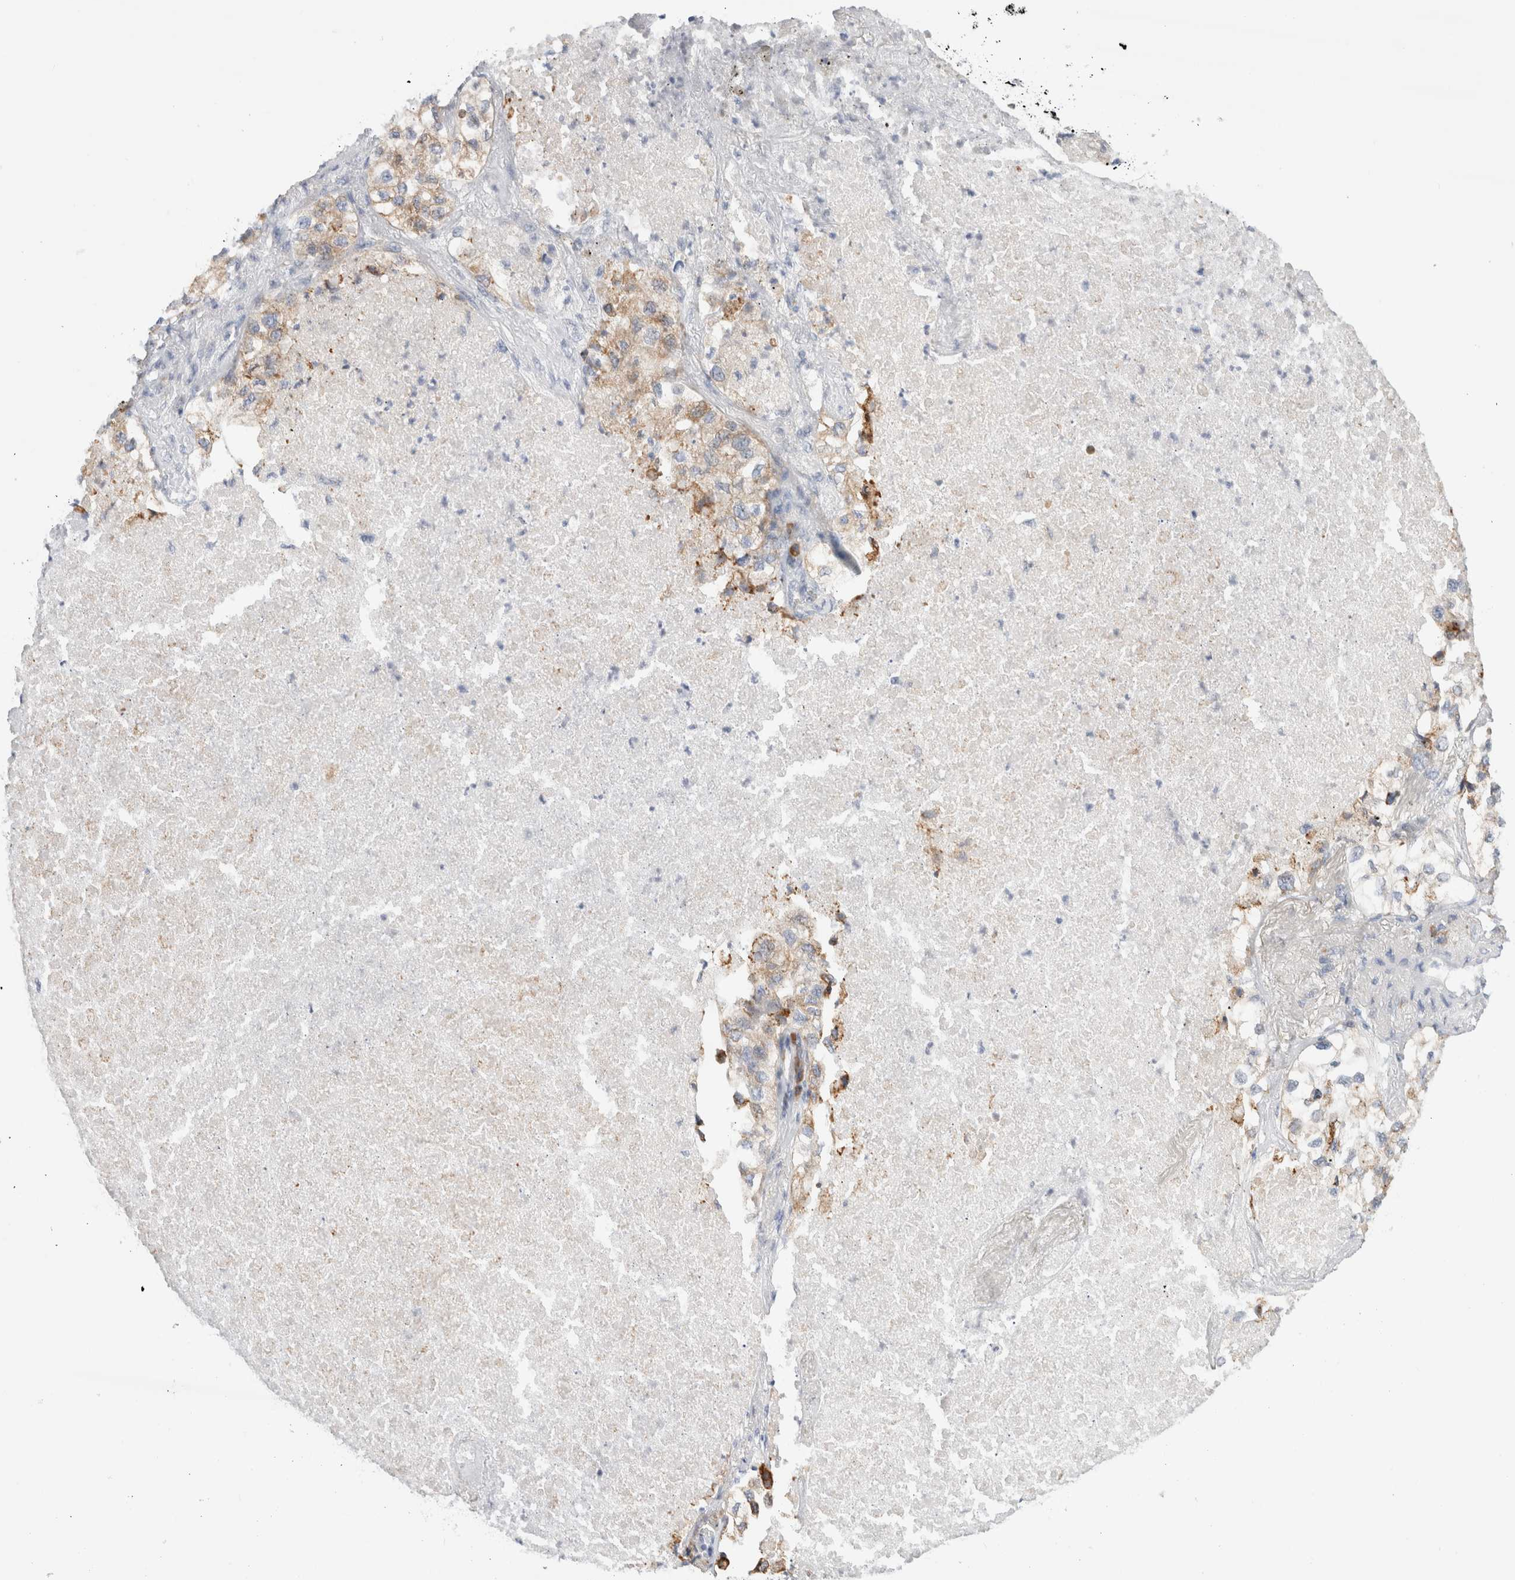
{"staining": {"intensity": "weak", "quantity": ">75%", "location": "cytoplasmic/membranous"}, "tissue": "lung cancer", "cell_type": "Tumor cells", "image_type": "cancer", "snomed": [{"axis": "morphology", "description": "Adenocarcinoma, NOS"}, {"axis": "topography", "description": "Lung"}], "caption": "Human adenocarcinoma (lung) stained with a brown dye exhibits weak cytoplasmic/membranous positive positivity in approximately >75% of tumor cells.", "gene": "CSK", "patient": {"sex": "male", "age": 63}}